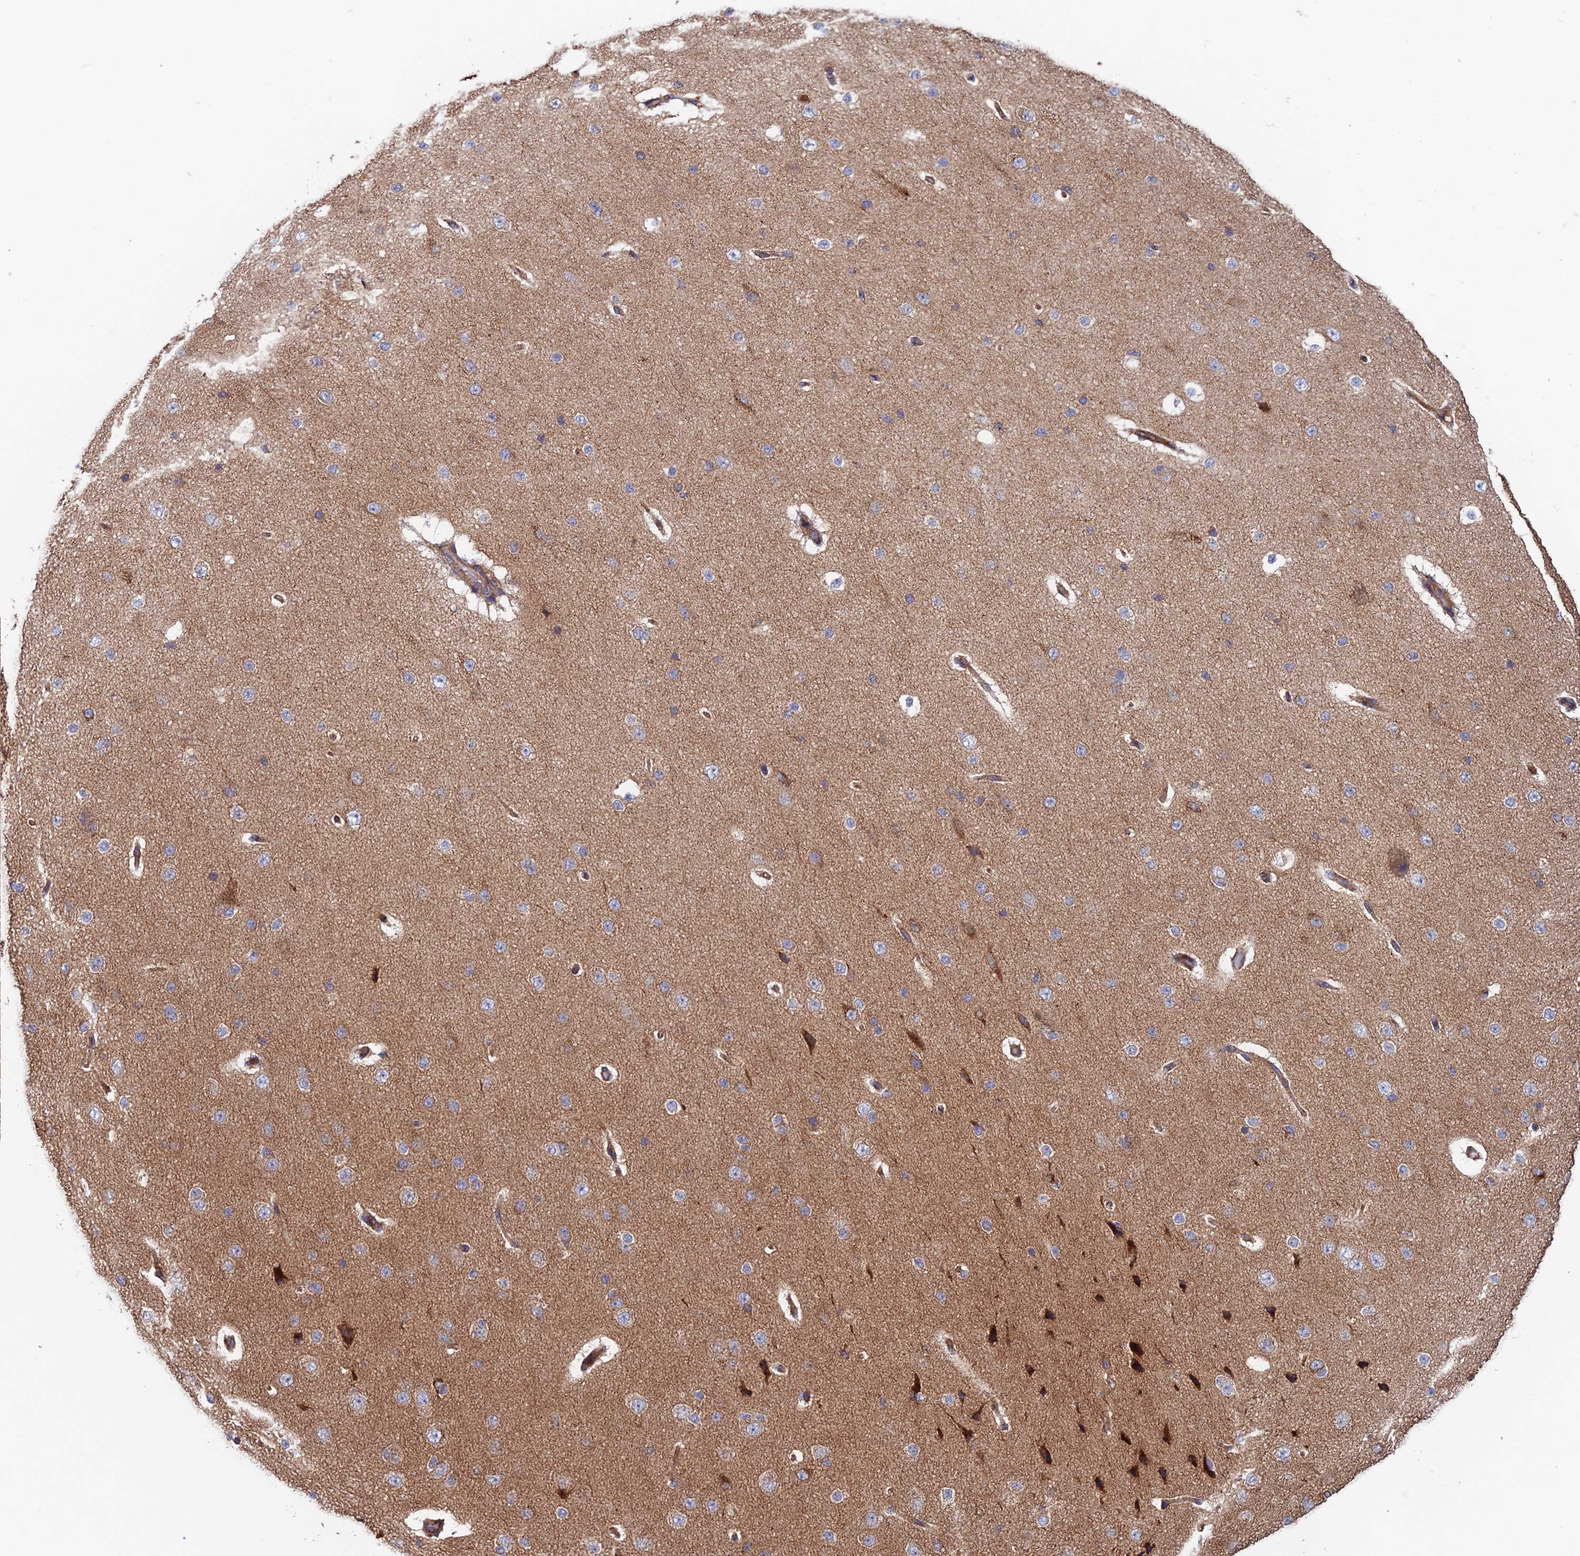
{"staining": {"intensity": "weak", "quantity": ">75%", "location": "cytoplasmic/membranous"}, "tissue": "cerebral cortex", "cell_type": "Endothelial cells", "image_type": "normal", "snomed": [{"axis": "morphology", "description": "Normal tissue, NOS"}, {"axis": "morphology", "description": "Developmental malformation"}, {"axis": "topography", "description": "Cerebral cortex"}], "caption": "The image shows staining of benign cerebral cortex, revealing weak cytoplasmic/membranous protein expression (brown color) within endothelial cells.", "gene": "MRPL1", "patient": {"sex": "female", "age": 30}}